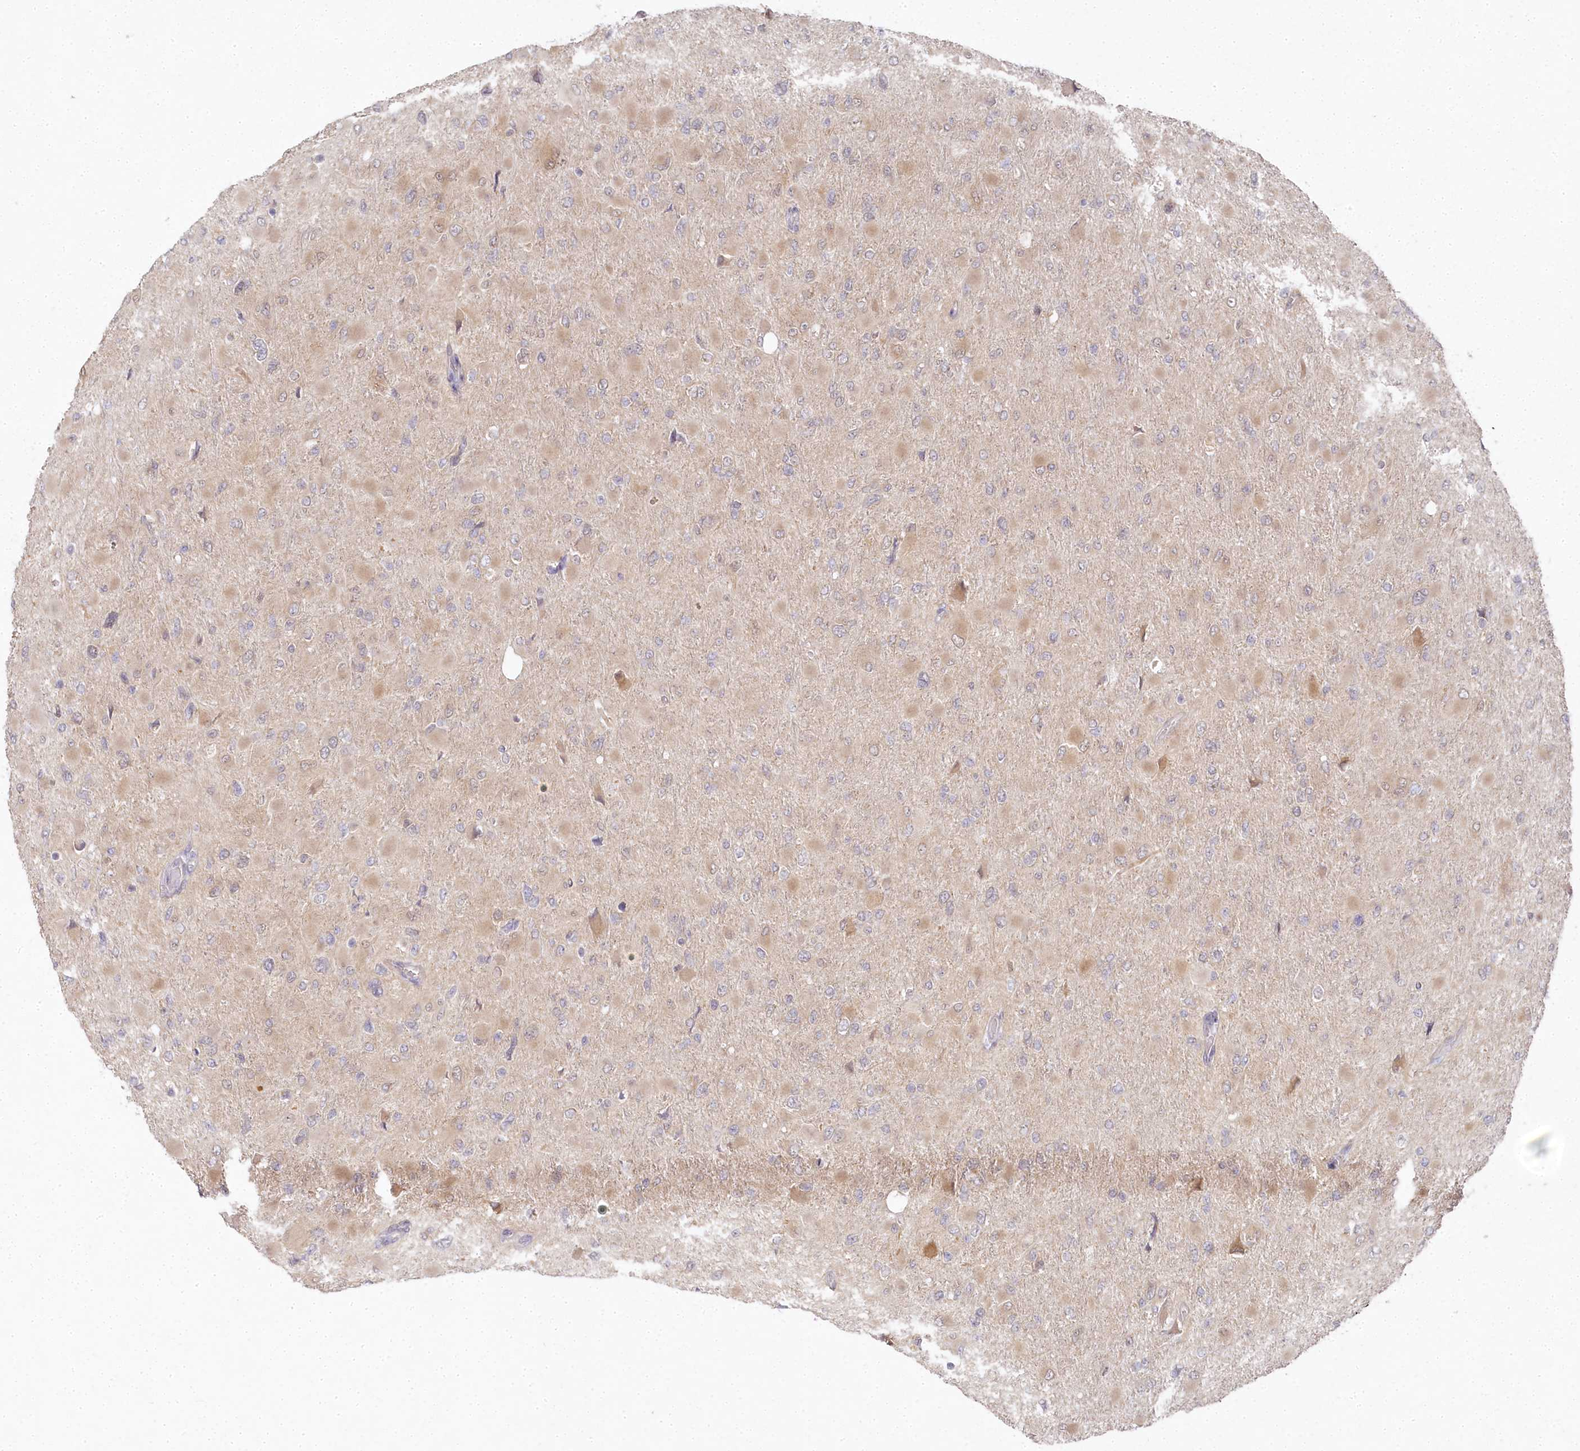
{"staining": {"intensity": "negative", "quantity": "none", "location": "none"}, "tissue": "glioma", "cell_type": "Tumor cells", "image_type": "cancer", "snomed": [{"axis": "morphology", "description": "Glioma, malignant, High grade"}, {"axis": "topography", "description": "Cerebral cortex"}], "caption": "Protein analysis of glioma exhibits no significant positivity in tumor cells. (Stains: DAB immunohistochemistry (IHC) with hematoxylin counter stain, Microscopy: brightfield microscopy at high magnification).", "gene": "AAMDC", "patient": {"sex": "female", "age": 36}}